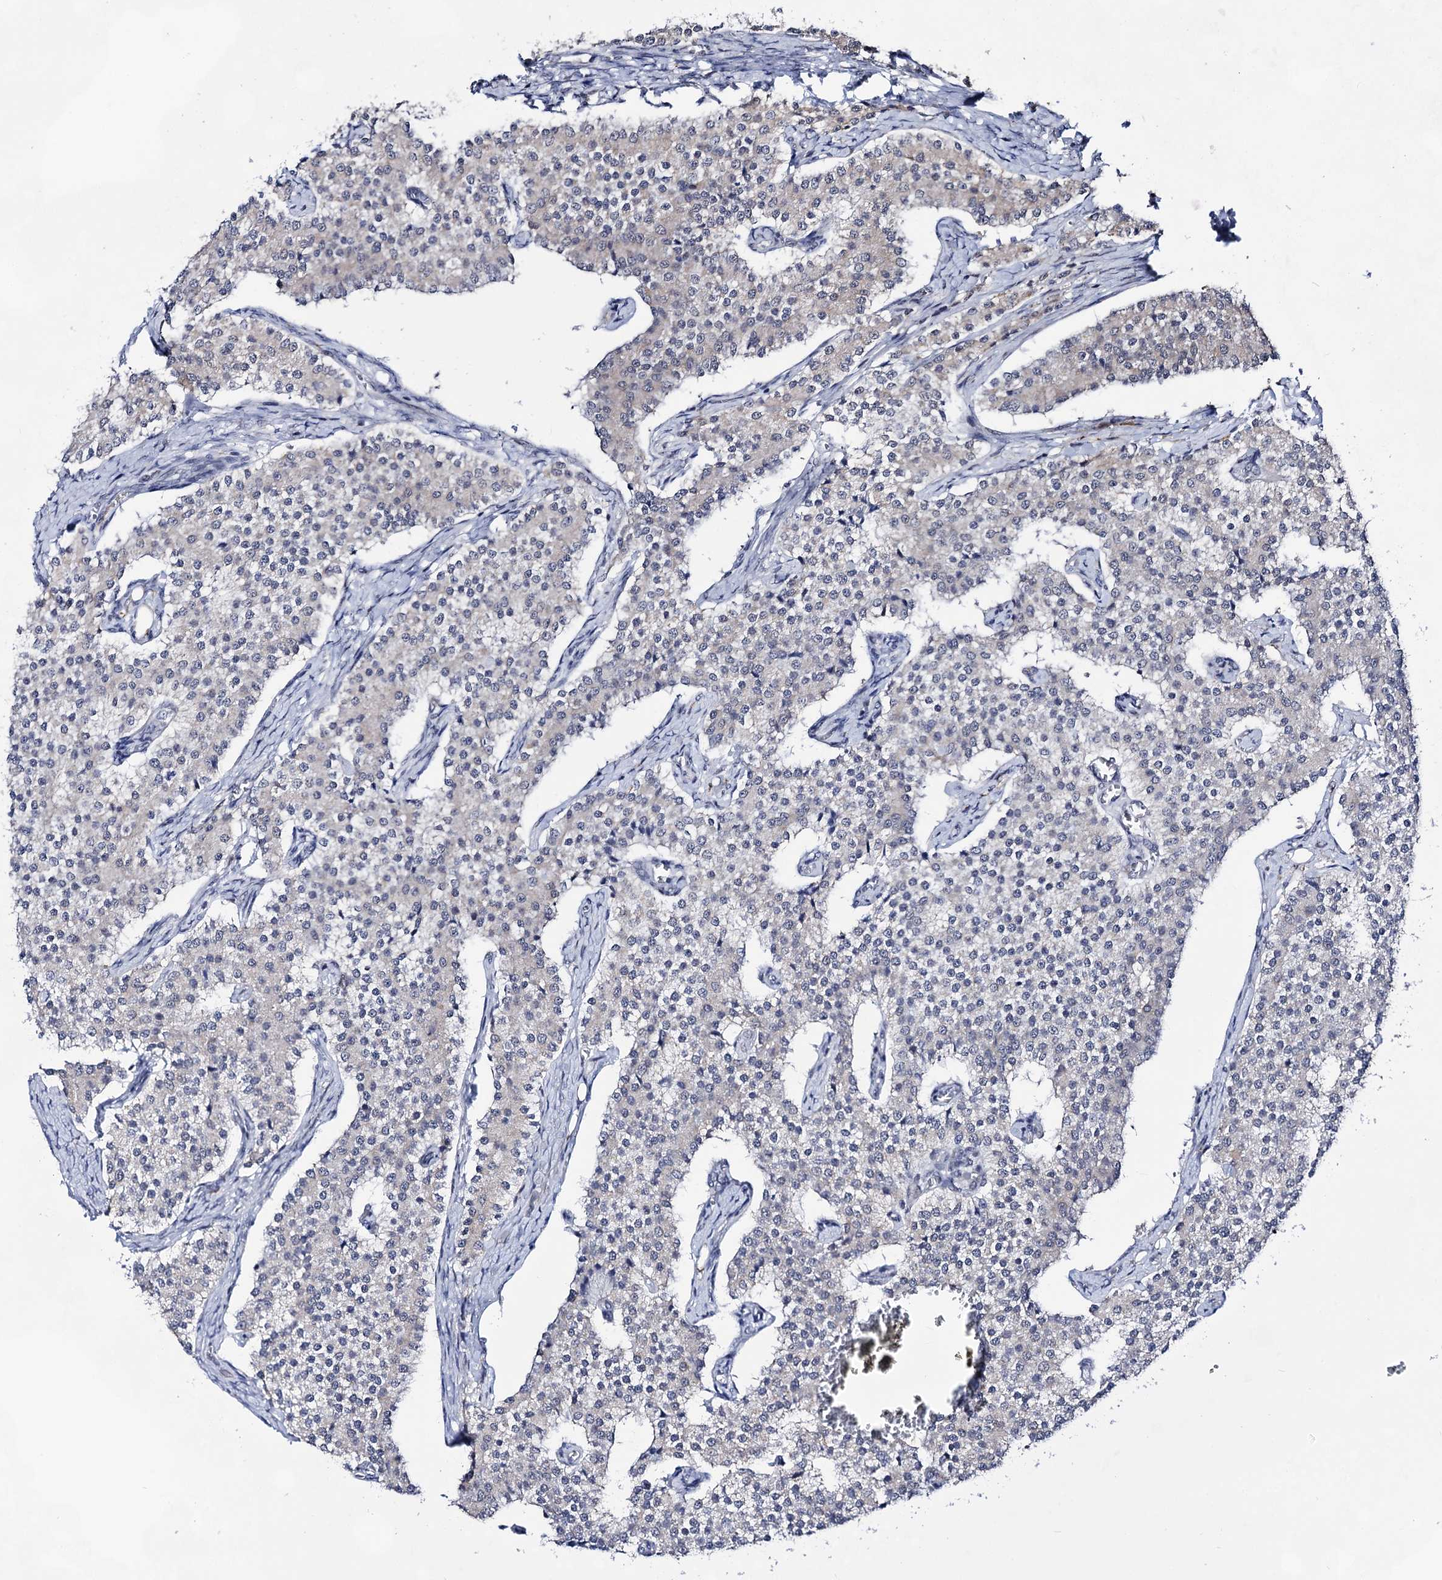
{"staining": {"intensity": "negative", "quantity": "none", "location": "none"}, "tissue": "carcinoid", "cell_type": "Tumor cells", "image_type": "cancer", "snomed": [{"axis": "morphology", "description": "Carcinoid, malignant, NOS"}, {"axis": "topography", "description": "Colon"}], "caption": "Tumor cells show no significant protein positivity in malignant carcinoid.", "gene": "EXOSC10", "patient": {"sex": "female", "age": 52}}